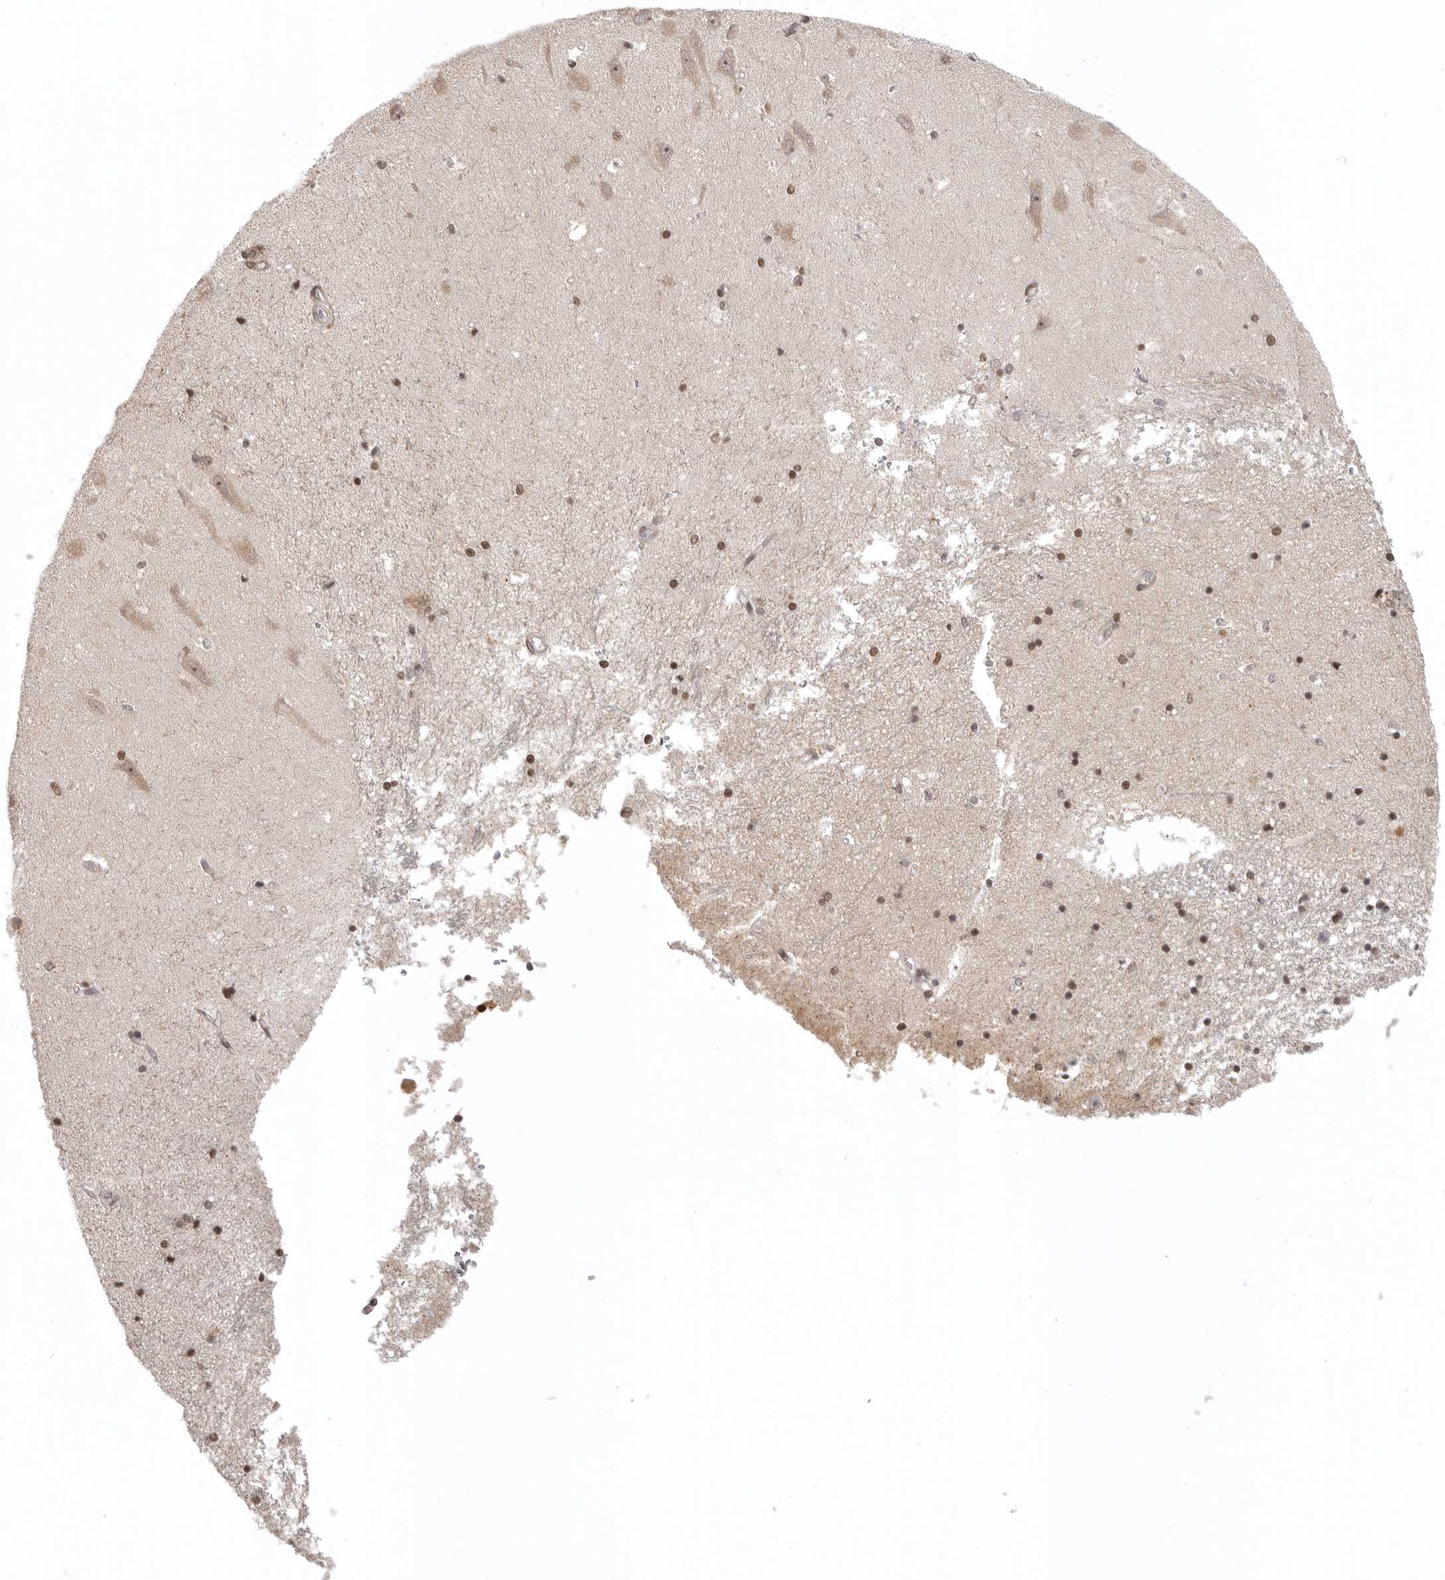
{"staining": {"intensity": "moderate", "quantity": ">75%", "location": "nuclear"}, "tissue": "hippocampus", "cell_type": "Glial cells", "image_type": "normal", "snomed": [{"axis": "morphology", "description": "Normal tissue, NOS"}, {"axis": "topography", "description": "Hippocampus"}], "caption": "DAB immunohistochemical staining of normal human hippocampus demonstrates moderate nuclear protein staining in approximately >75% of glial cells. The staining was performed using DAB (3,3'-diaminobenzidine) to visualize the protein expression in brown, while the nuclei were stained in blue with hematoxylin (Magnification: 20x).", "gene": "ISG20L2", "patient": {"sex": "male", "age": 45}}